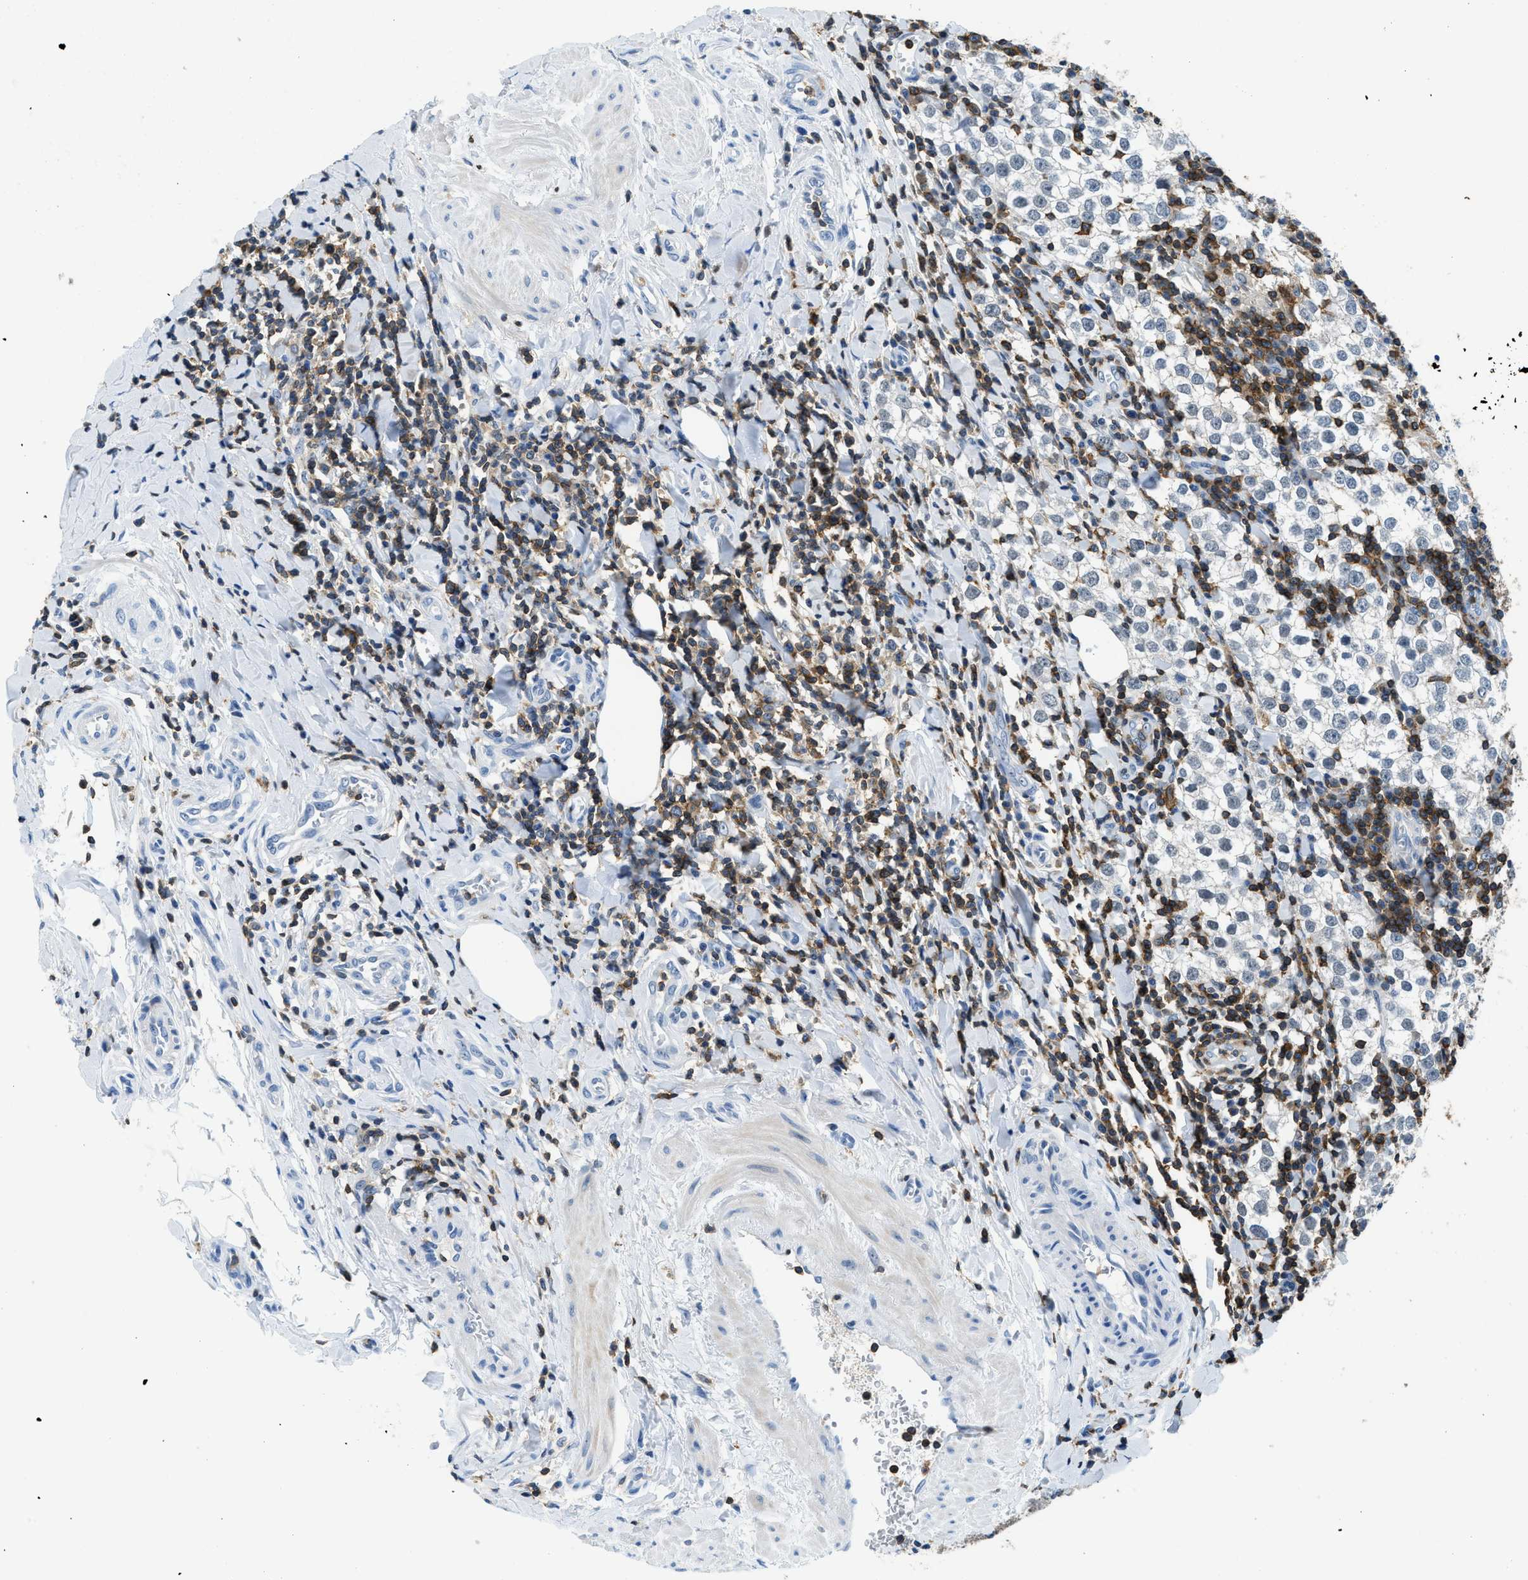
{"staining": {"intensity": "negative", "quantity": "none", "location": "none"}, "tissue": "testis cancer", "cell_type": "Tumor cells", "image_type": "cancer", "snomed": [{"axis": "morphology", "description": "Seminoma, NOS"}, {"axis": "morphology", "description": "Carcinoma, Embryonal, NOS"}, {"axis": "topography", "description": "Testis"}], "caption": "The histopathology image demonstrates no significant positivity in tumor cells of testis cancer.", "gene": "FAM151A", "patient": {"sex": "male", "age": 36}}